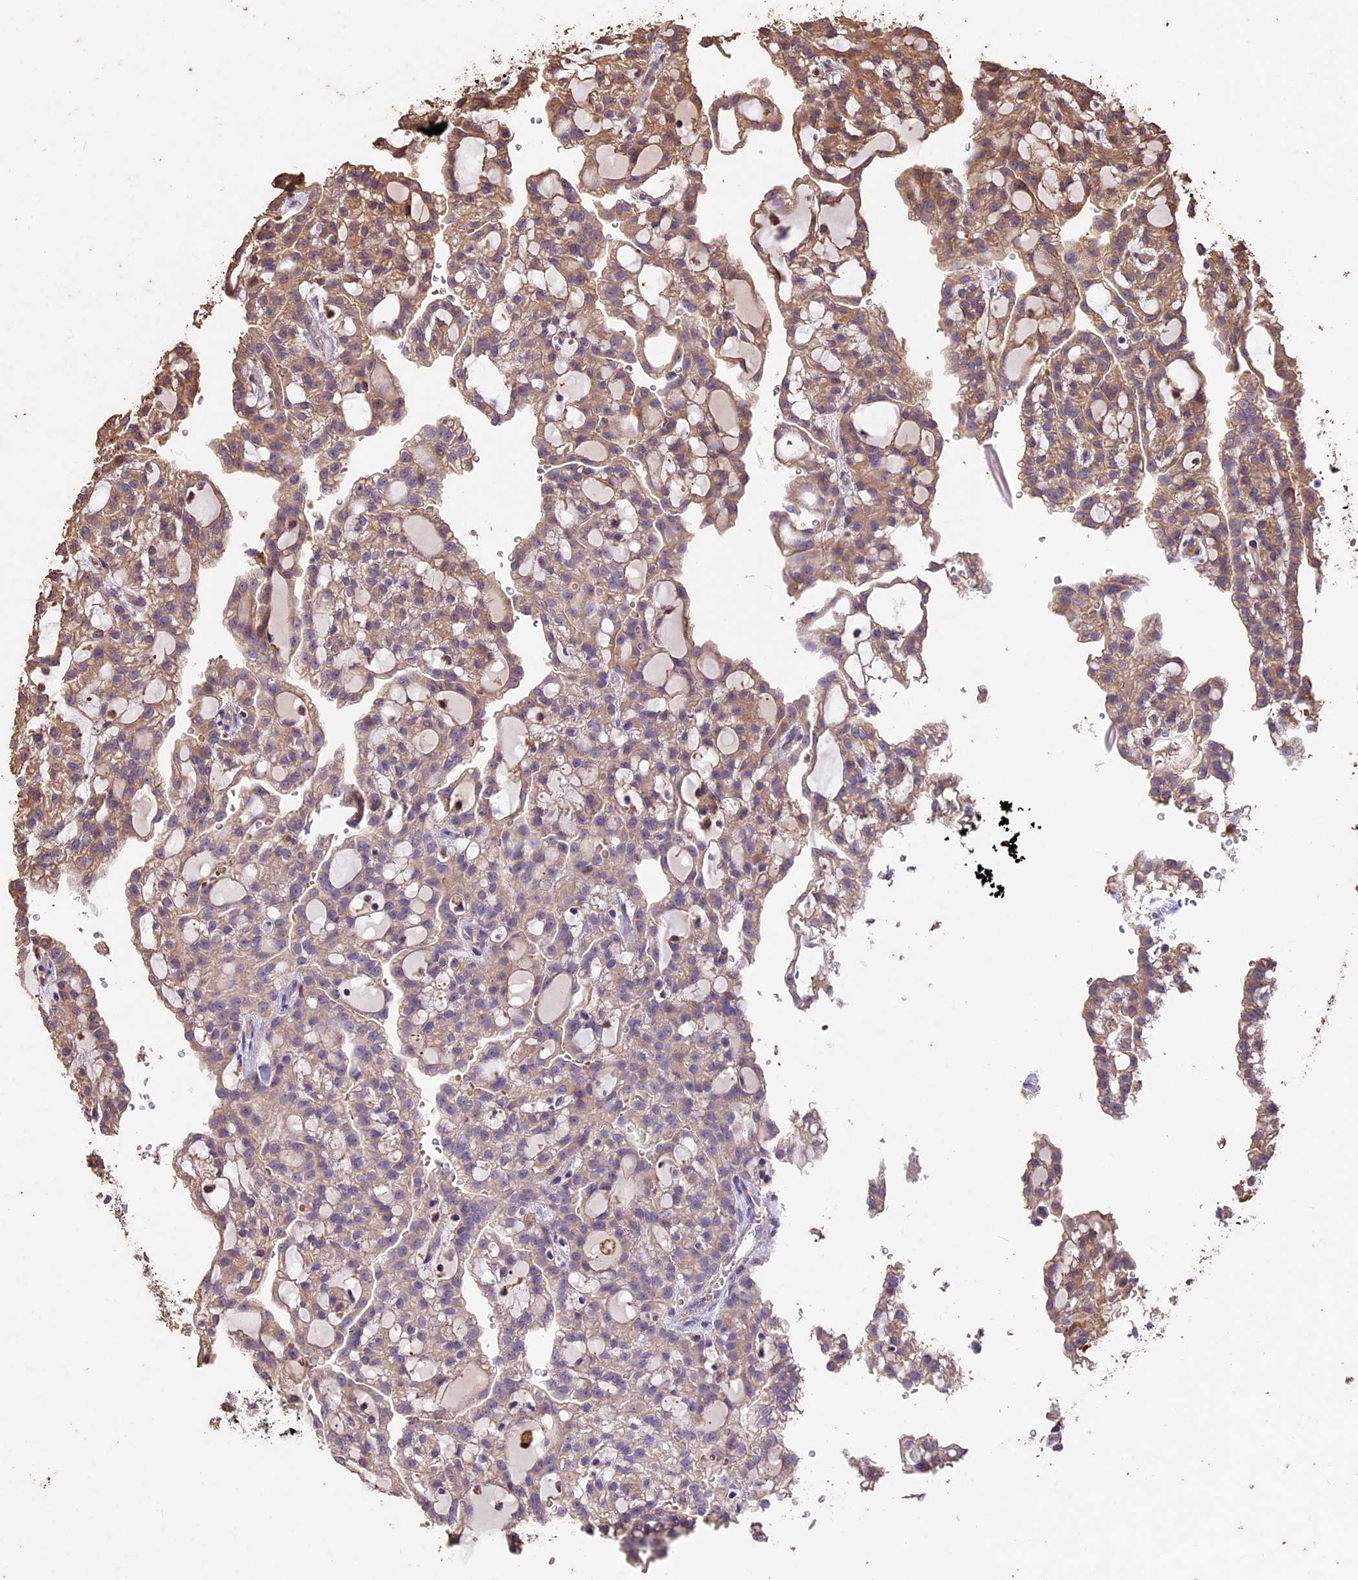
{"staining": {"intensity": "weak", "quantity": ">75%", "location": "cytoplasmic/membranous"}, "tissue": "renal cancer", "cell_type": "Tumor cells", "image_type": "cancer", "snomed": [{"axis": "morphology", "description": "Adenocarcinoma, NOS"}, {"axis": "topography", "description": "Kidney"}], "caption": "Renal adenocarcinoma stained for a protein (brown) shows weak cytoplasmic/membranous positive staining in approximately >75% of tumor cells.", "gene": "CRLF1", "patient": {"sex": "male", "age": 63}}